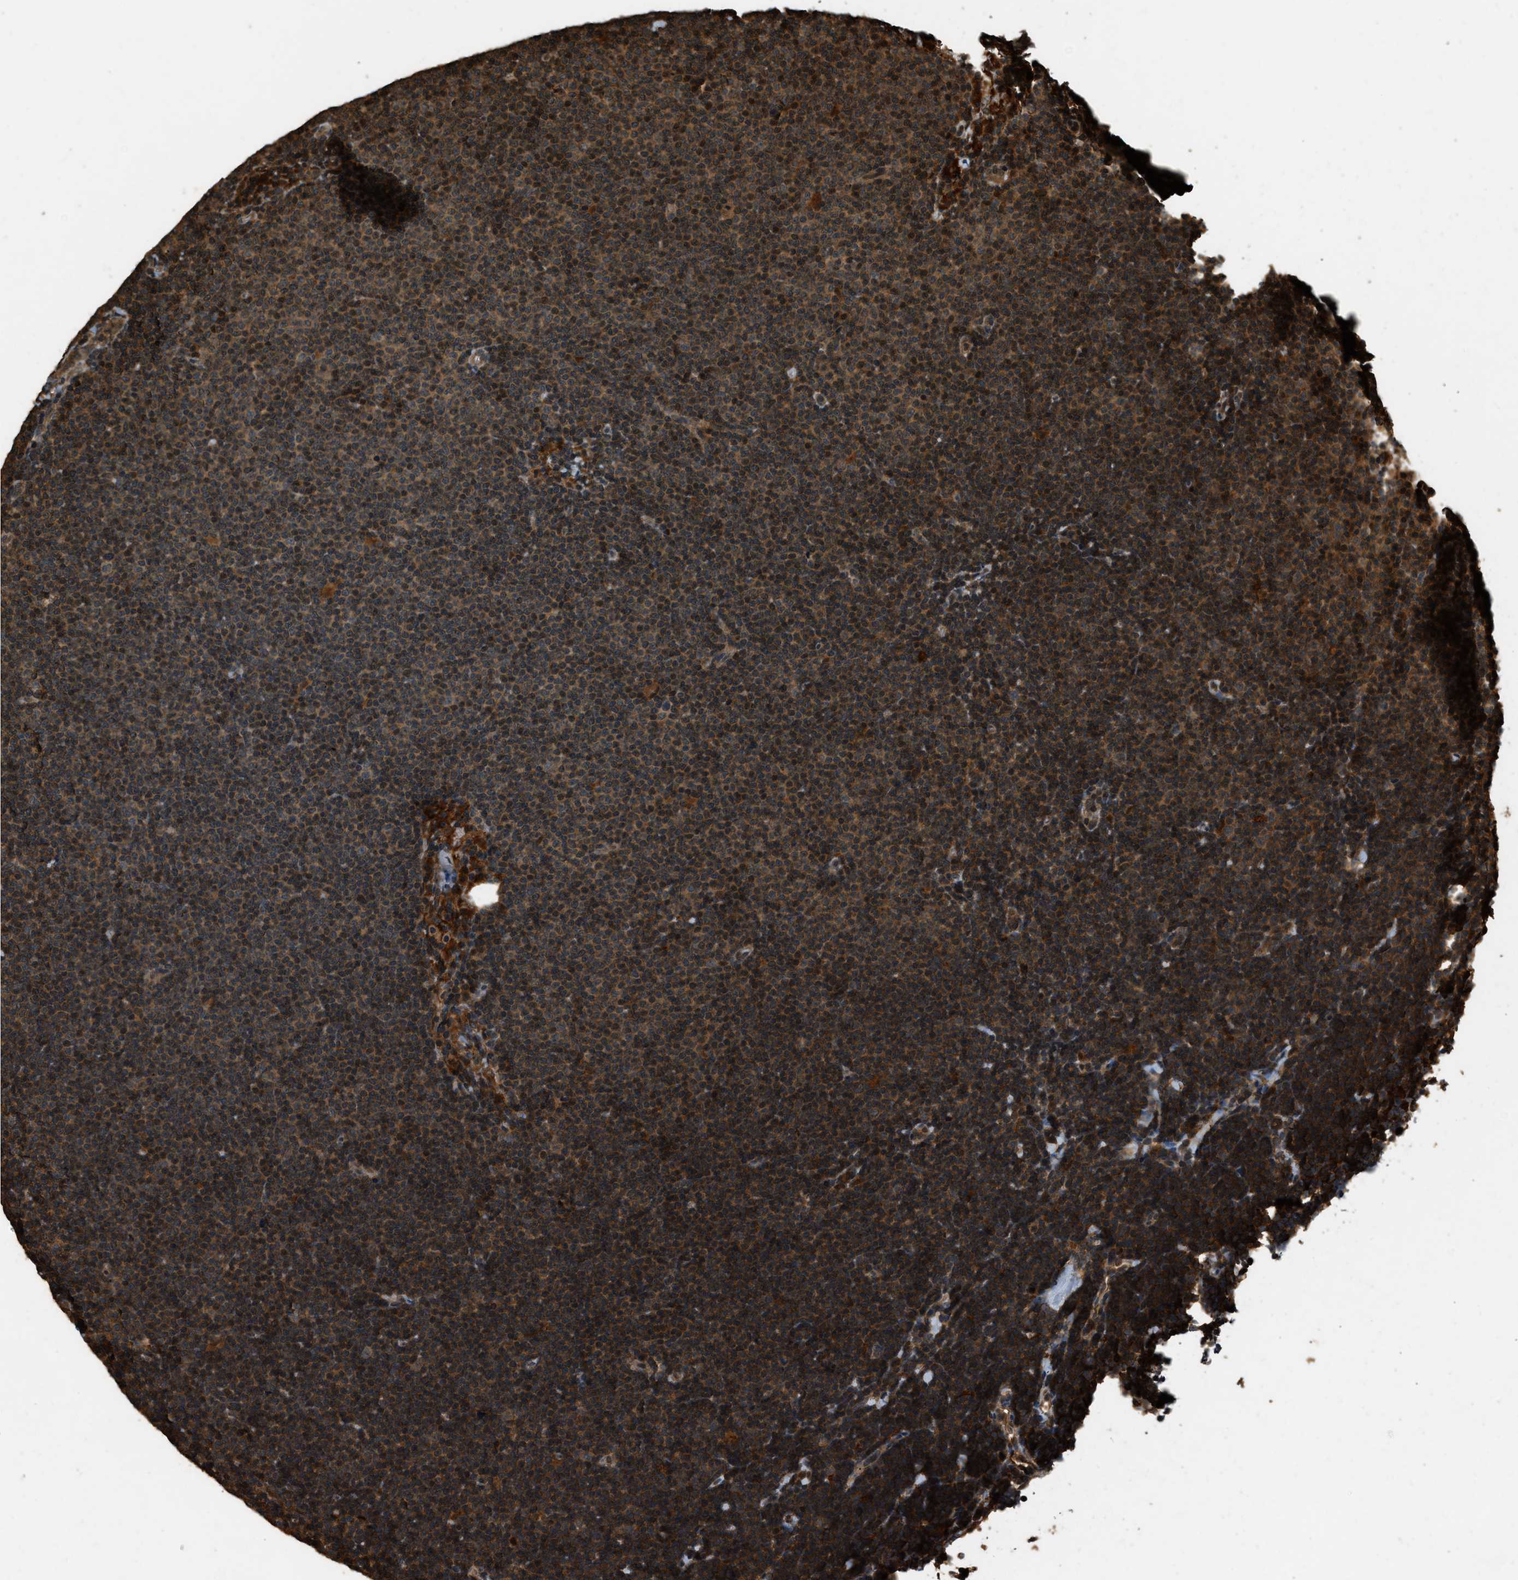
{"staining": {"intensity": "strong", "quantity": ">75%", "location": "cytoplasmic/membranous"}, "tissue": "lymphoma", "cell_type": "Tumor cells", "image_type": "cancer", "snomed": [{"axis": "morphology", "description": "Malignant lymphoma, non-Hodgkin's type, Low grade"}, {"axis": "topography", "description": "Lymph node"}], "caption": "A high amount of strong cytoplasmic/membranous positivity is seen in about >75% of tumor cells in malignant lymphoma, non-Hodgkin's type (low-grade) tissue.", "gene": "RAP2A", "patient": {"sex": "female", "age": 53}}